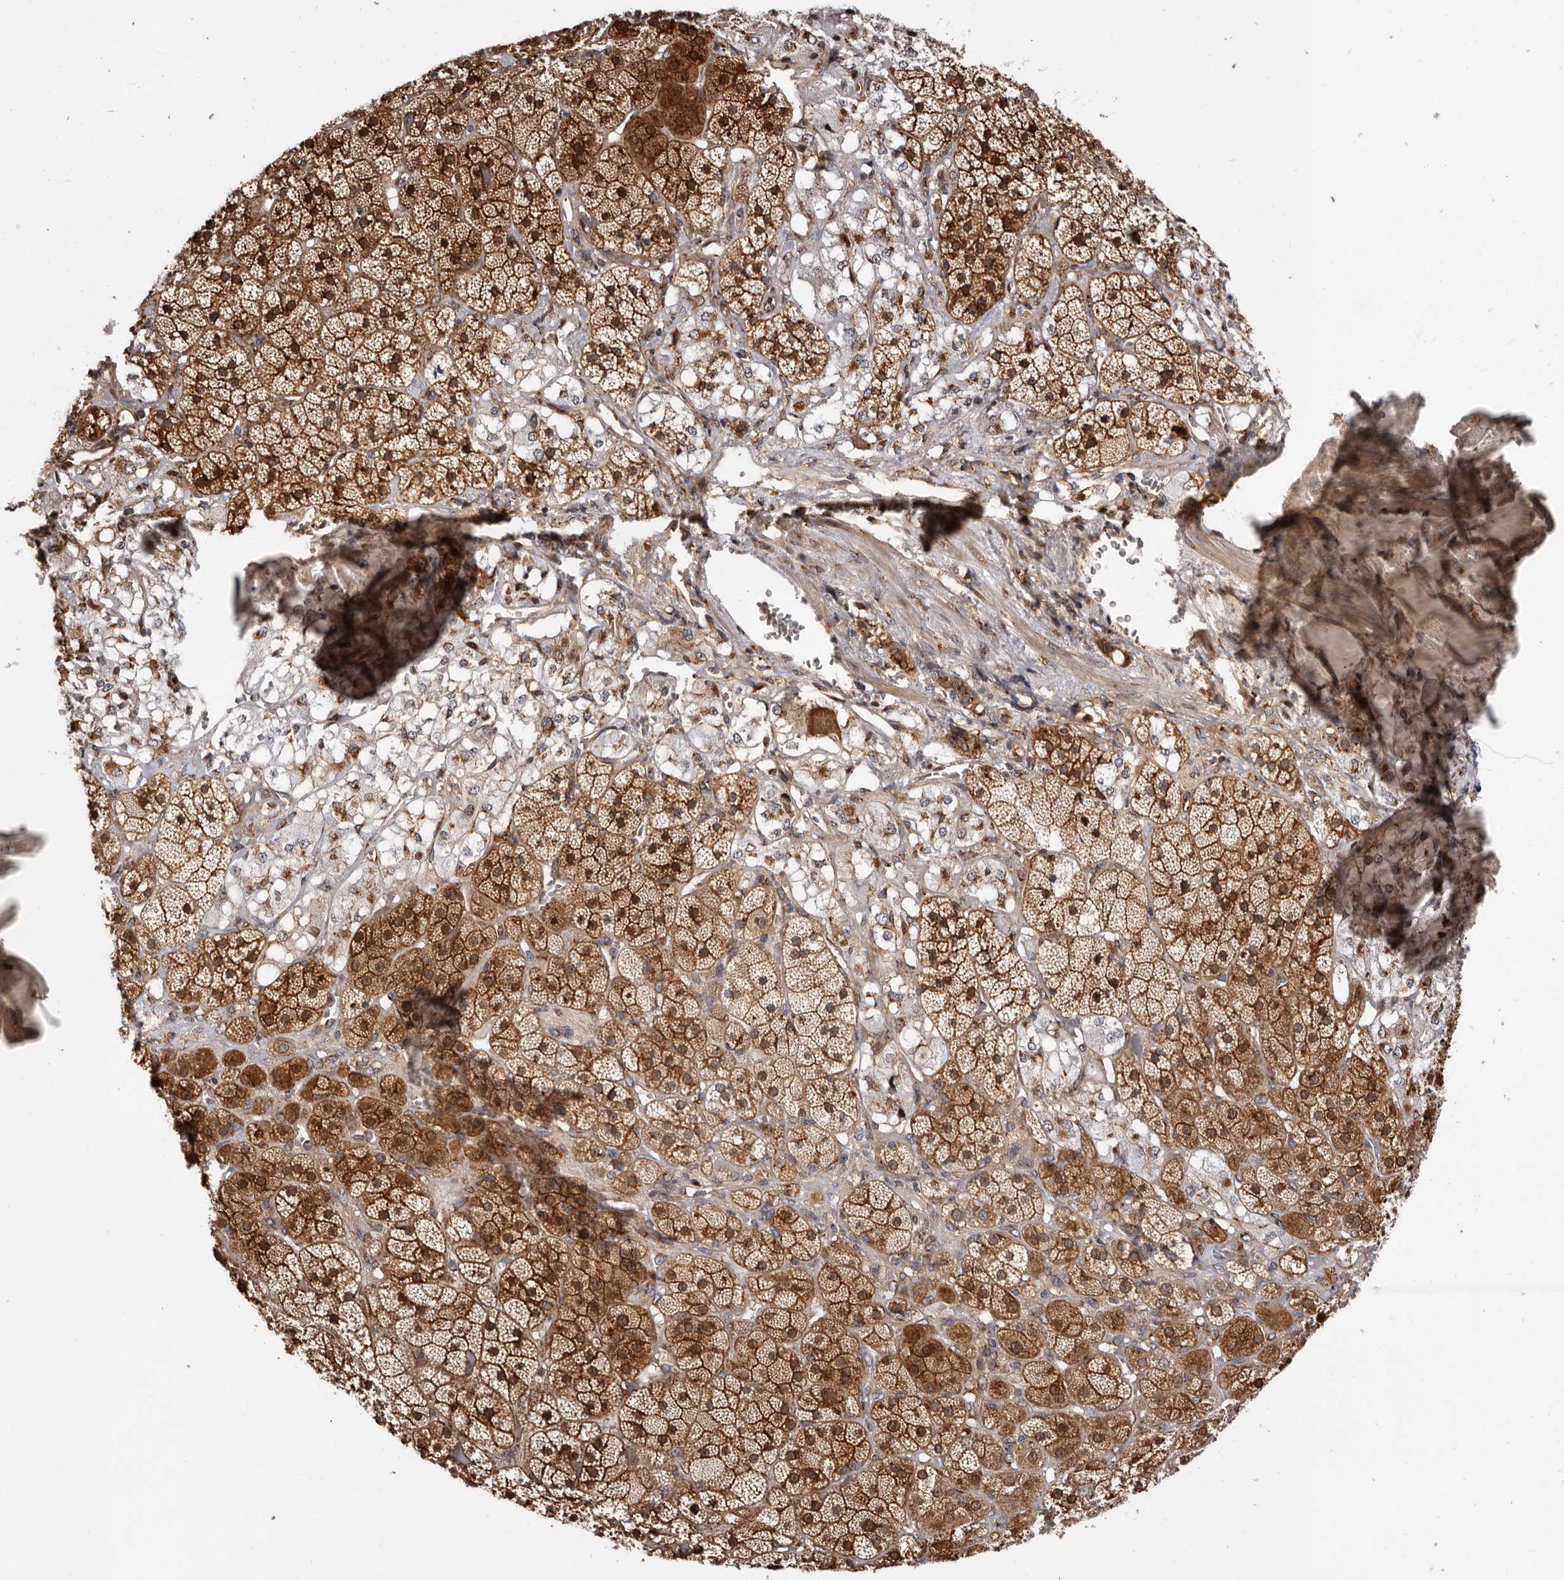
{"staining": {"intensity": "strong", "quantity": "25%-75%", "location": "cytoplasmic/membranous,nuclear"}, "tissue": "adrenal gland", "cell_type": "Glandular cells", "image_type": "normal", "snomed": [{"axis": "morphology", "description": "Normal tissue, NOS"}, {"axis": "topography", "description": "Adrenal gland"}], "caption": "Immunohistochemical staining of unremarkable human adrenal gland exhibits high levels of strong cytoplasmic/membranous,nuclear staining in approximately 25%-75% of glandular cells.", "gene": "GPR27", "patient": {"sex": "male", "age": 57}}